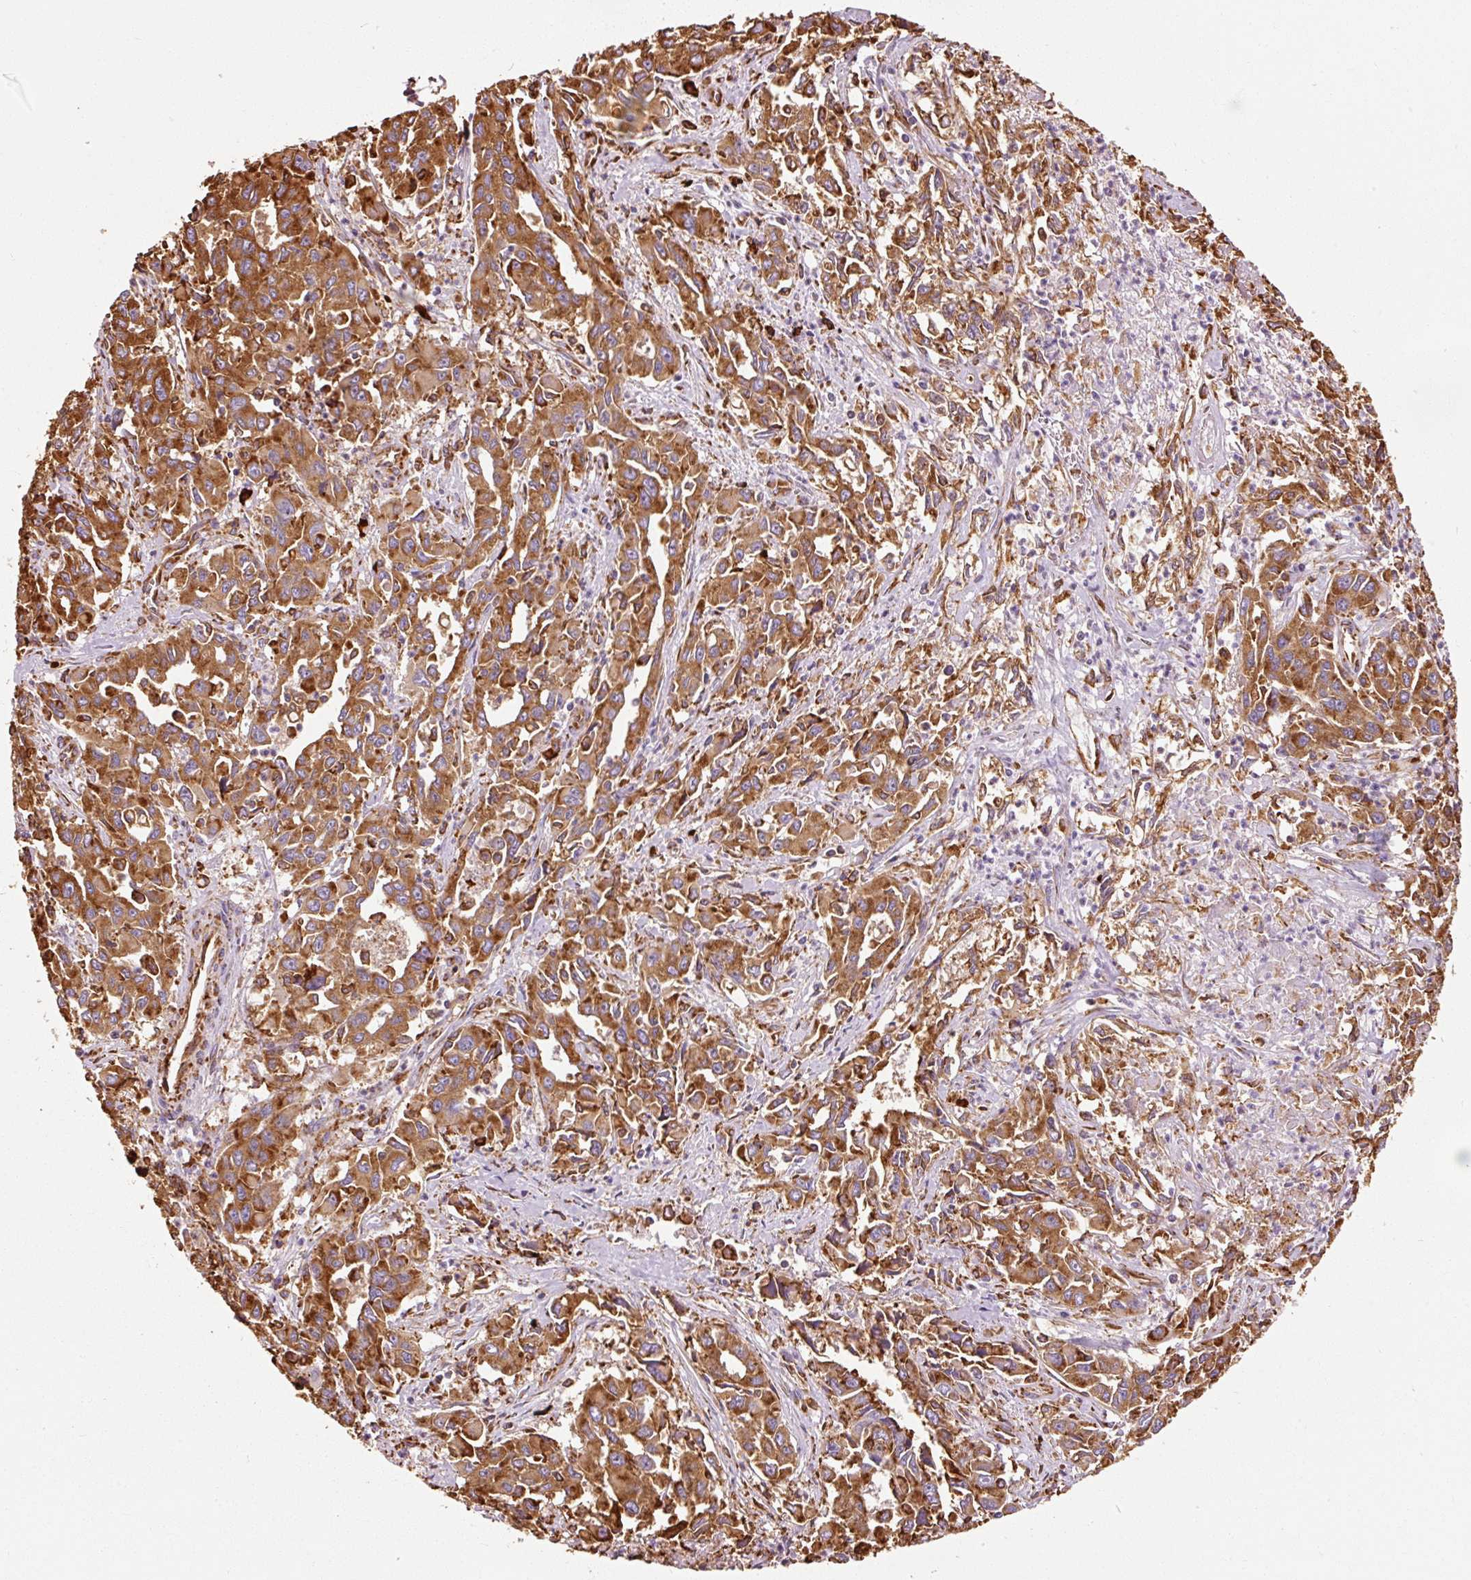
{"staining": {"intensity": "strong", "quantity": ">75%", "location": "cytoplasmic/membranous"}, "tissue": "liver cancer", "cell_type": "Tumor cells", "image_type": "cancer", "snomed": [{"axis": "morphology", "description": "Carcinoma, Hepatocellular, NOS"}, {"axis": "topography", "description": "Liver"}], "caption": "Strong cytoplasmic/membranous protein staining is identified in approximately >75% of tumor cells in liver cancer (hepatocellular carcinoma).", "gene": "KLC1", "patient": {"sex": "male", "age": 63}}